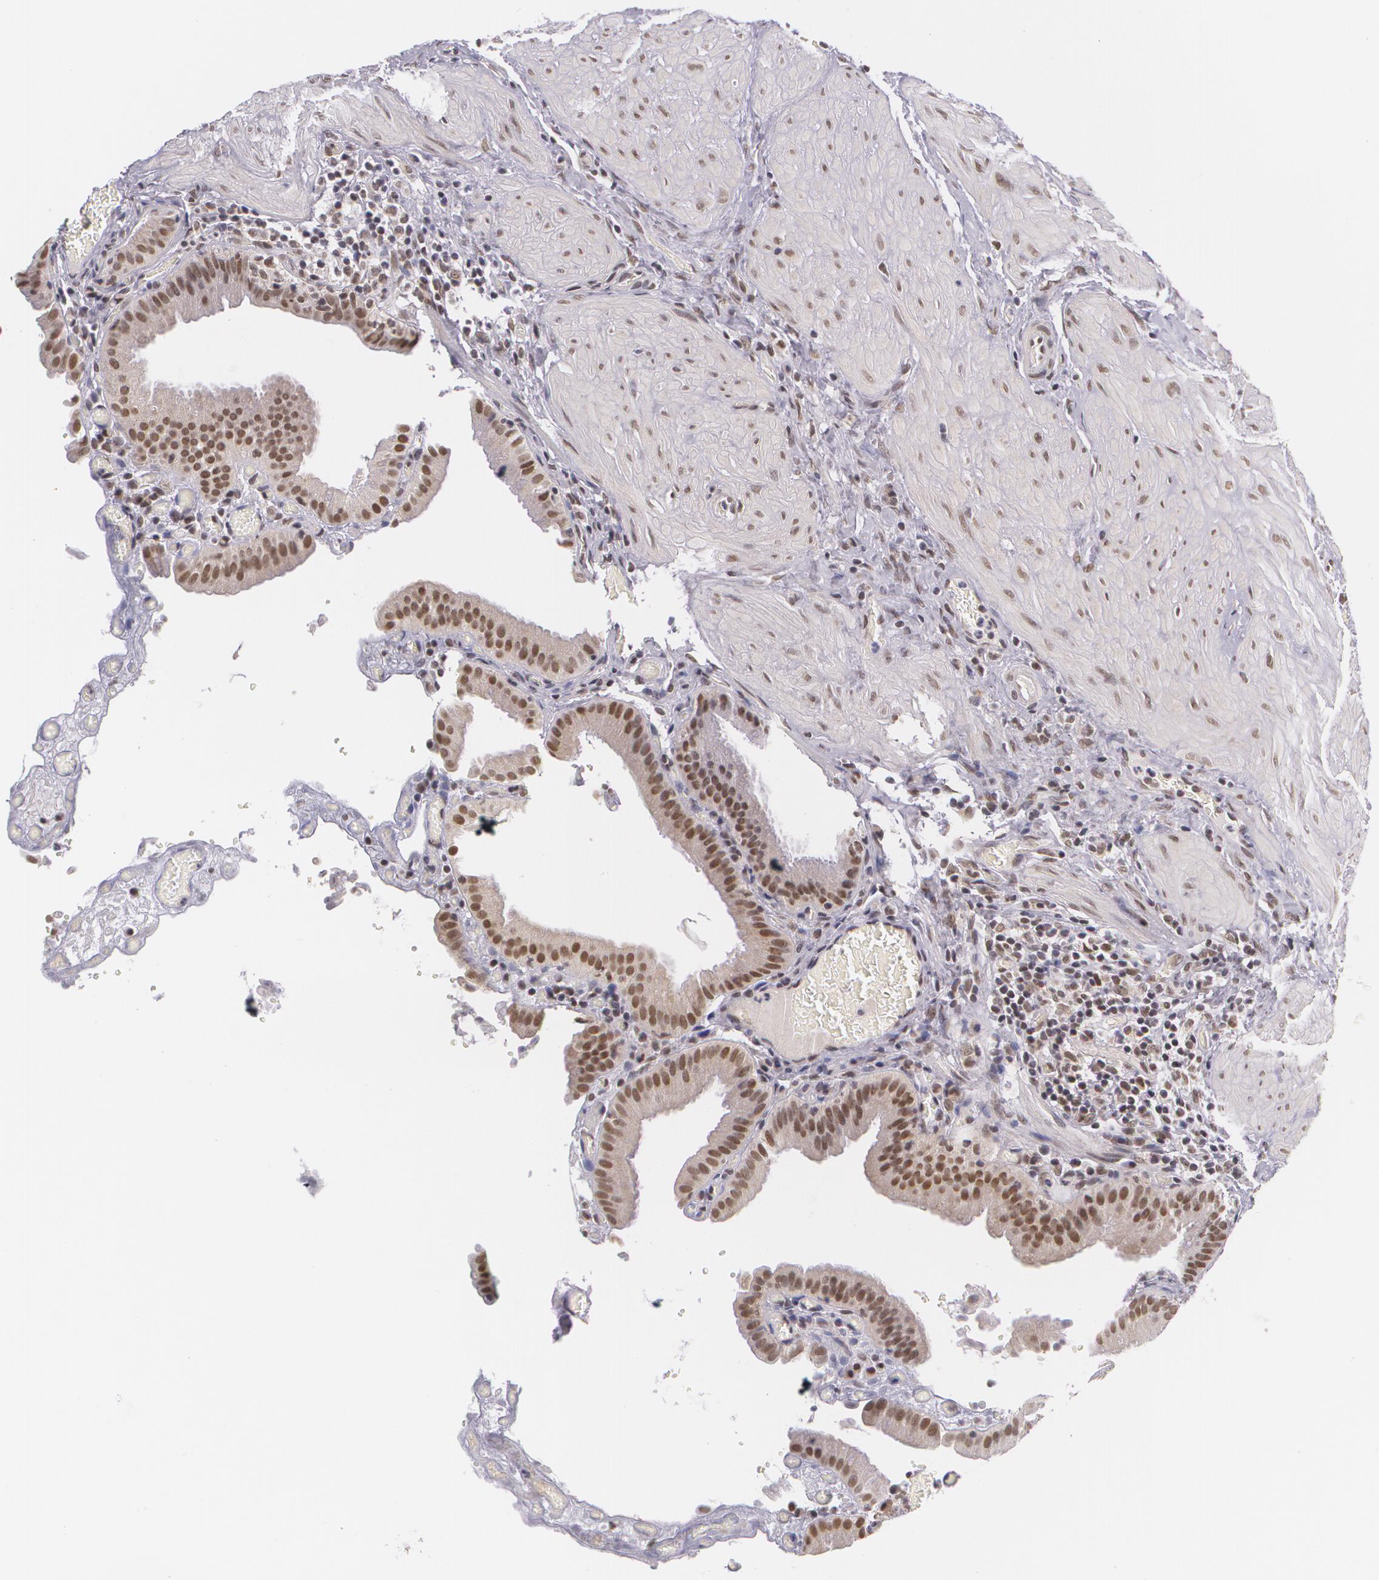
{"staining": {"intensity": "moderate", "quantity": "25%-75%", "location": "nuclear"}, "tissue": "gallbladder", "cell_type": "Glandular cells", "image_type": "normal", "snomed": [{"axis": "morphology", "description": "Normal tissue, NOS"}, {"axis": "topography", "description": "Gallbladder"}], "caption": "A medium amount of moderate nuclear staining is appreciated in approximately 25%-75% of glandular cells in normal gallbladder. The staining is performed using DAB (3,3'-diaminobenzidine) brown chromogen to label protein expression. The nuclei are counter-stained blue using hematoxylin.", "gene": "ALX1", "patient": {"sex": "female", "age": 75}}